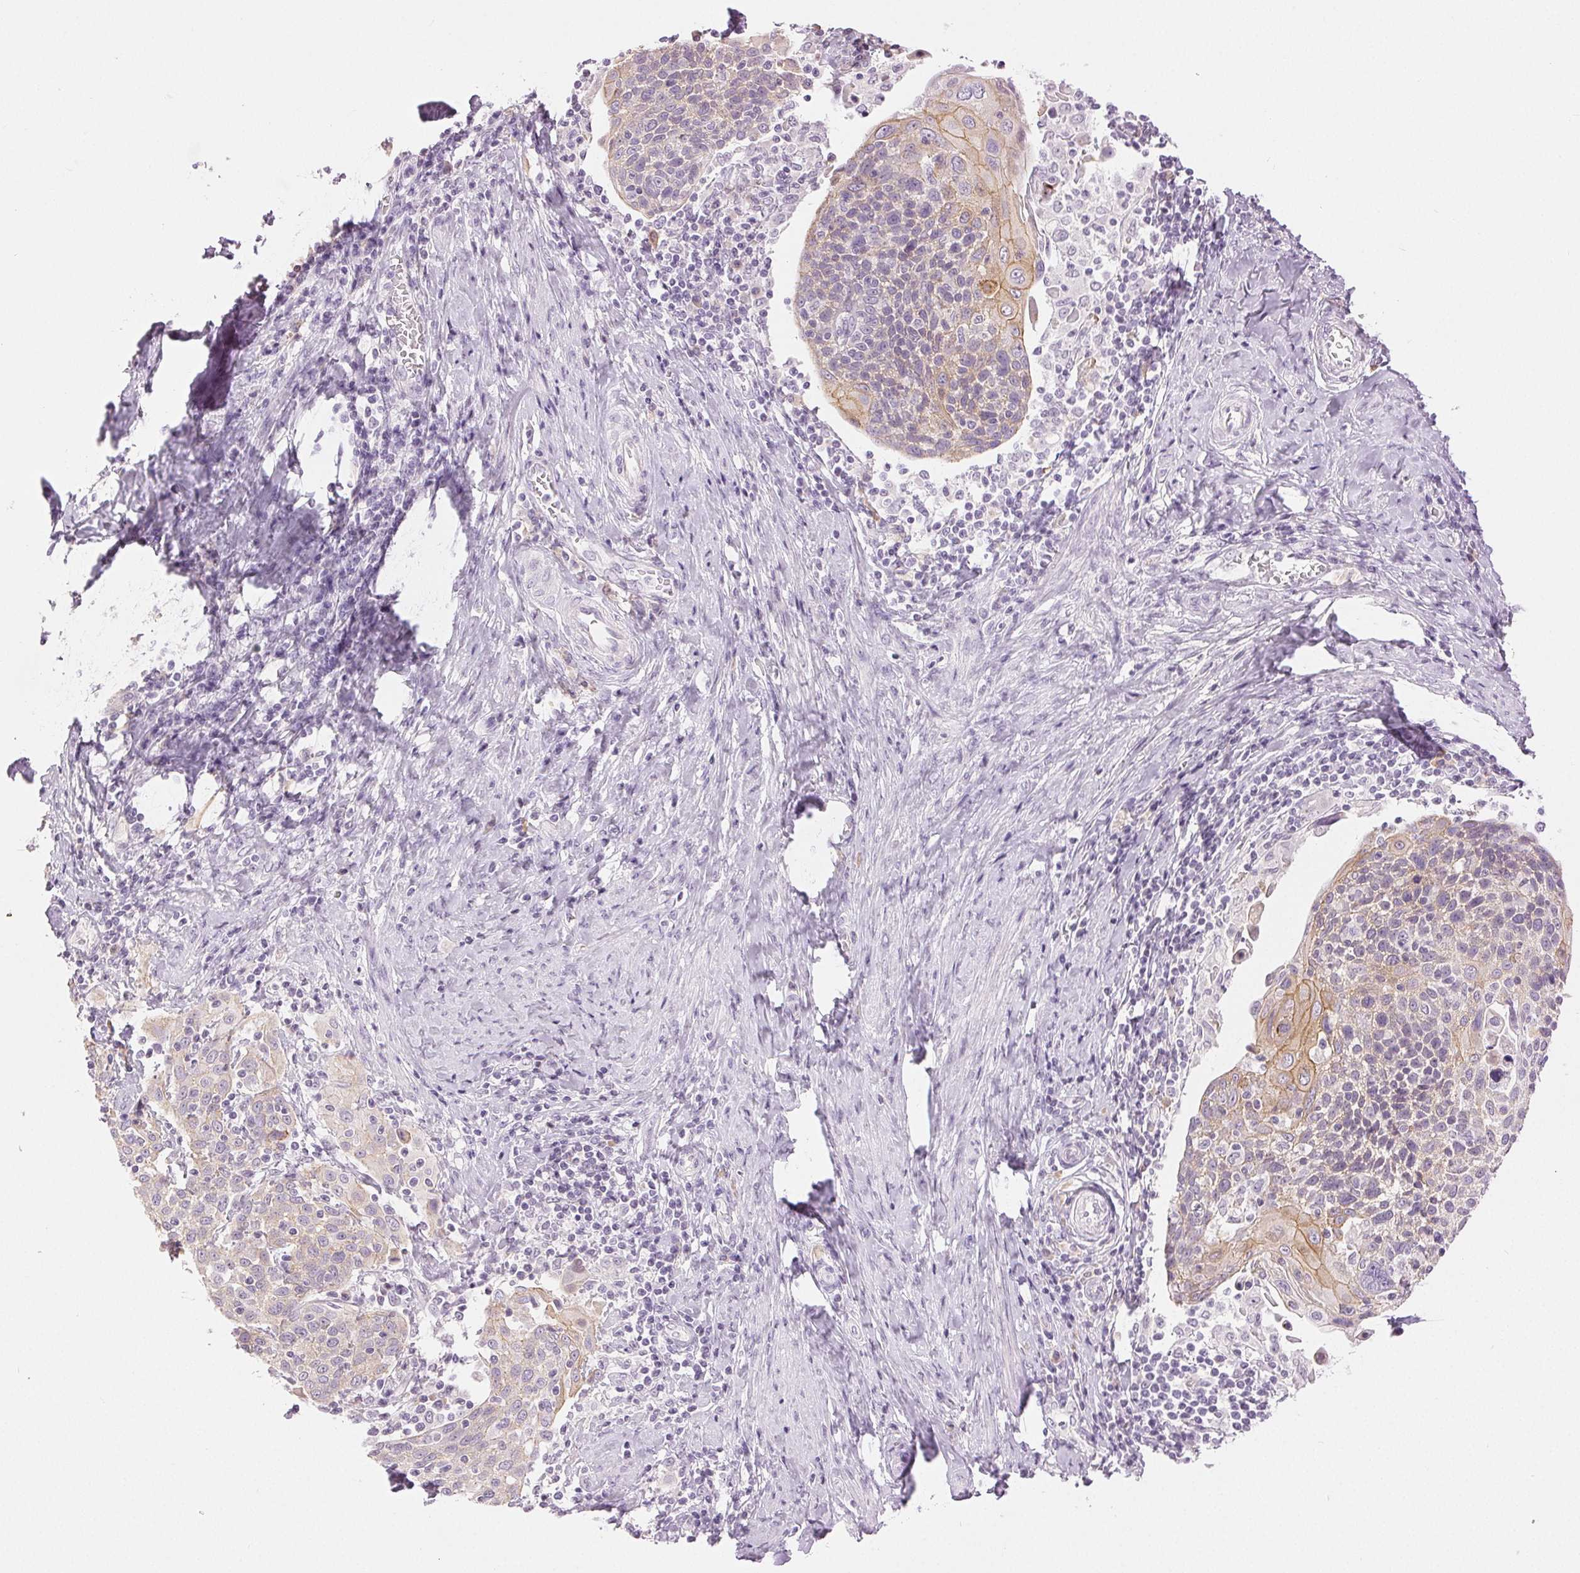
{"staining": {"intensity": "moderate", "quantity": "<25%", "location": "cytoplasmic/membranous"}, "tissue": "cervical cancer", "cell_type": "Tumor cells", "image_type": "cancer", "snomed": [{"axis": "morphology", "description": "Squamous cell carcinoma, NOS"}, {"axis": "topography", "description": "Cervix"}], "caption": "IHC photomicrograph of human cervical cancer (squamous cell carcinoma) stained for a protein (brown), which reveals low levels of moderate cytoplasmic/membranous expression in about <25% of tumor cells.", "gene": "DSG3", "patient": {"sex": "female", "age": 61}}